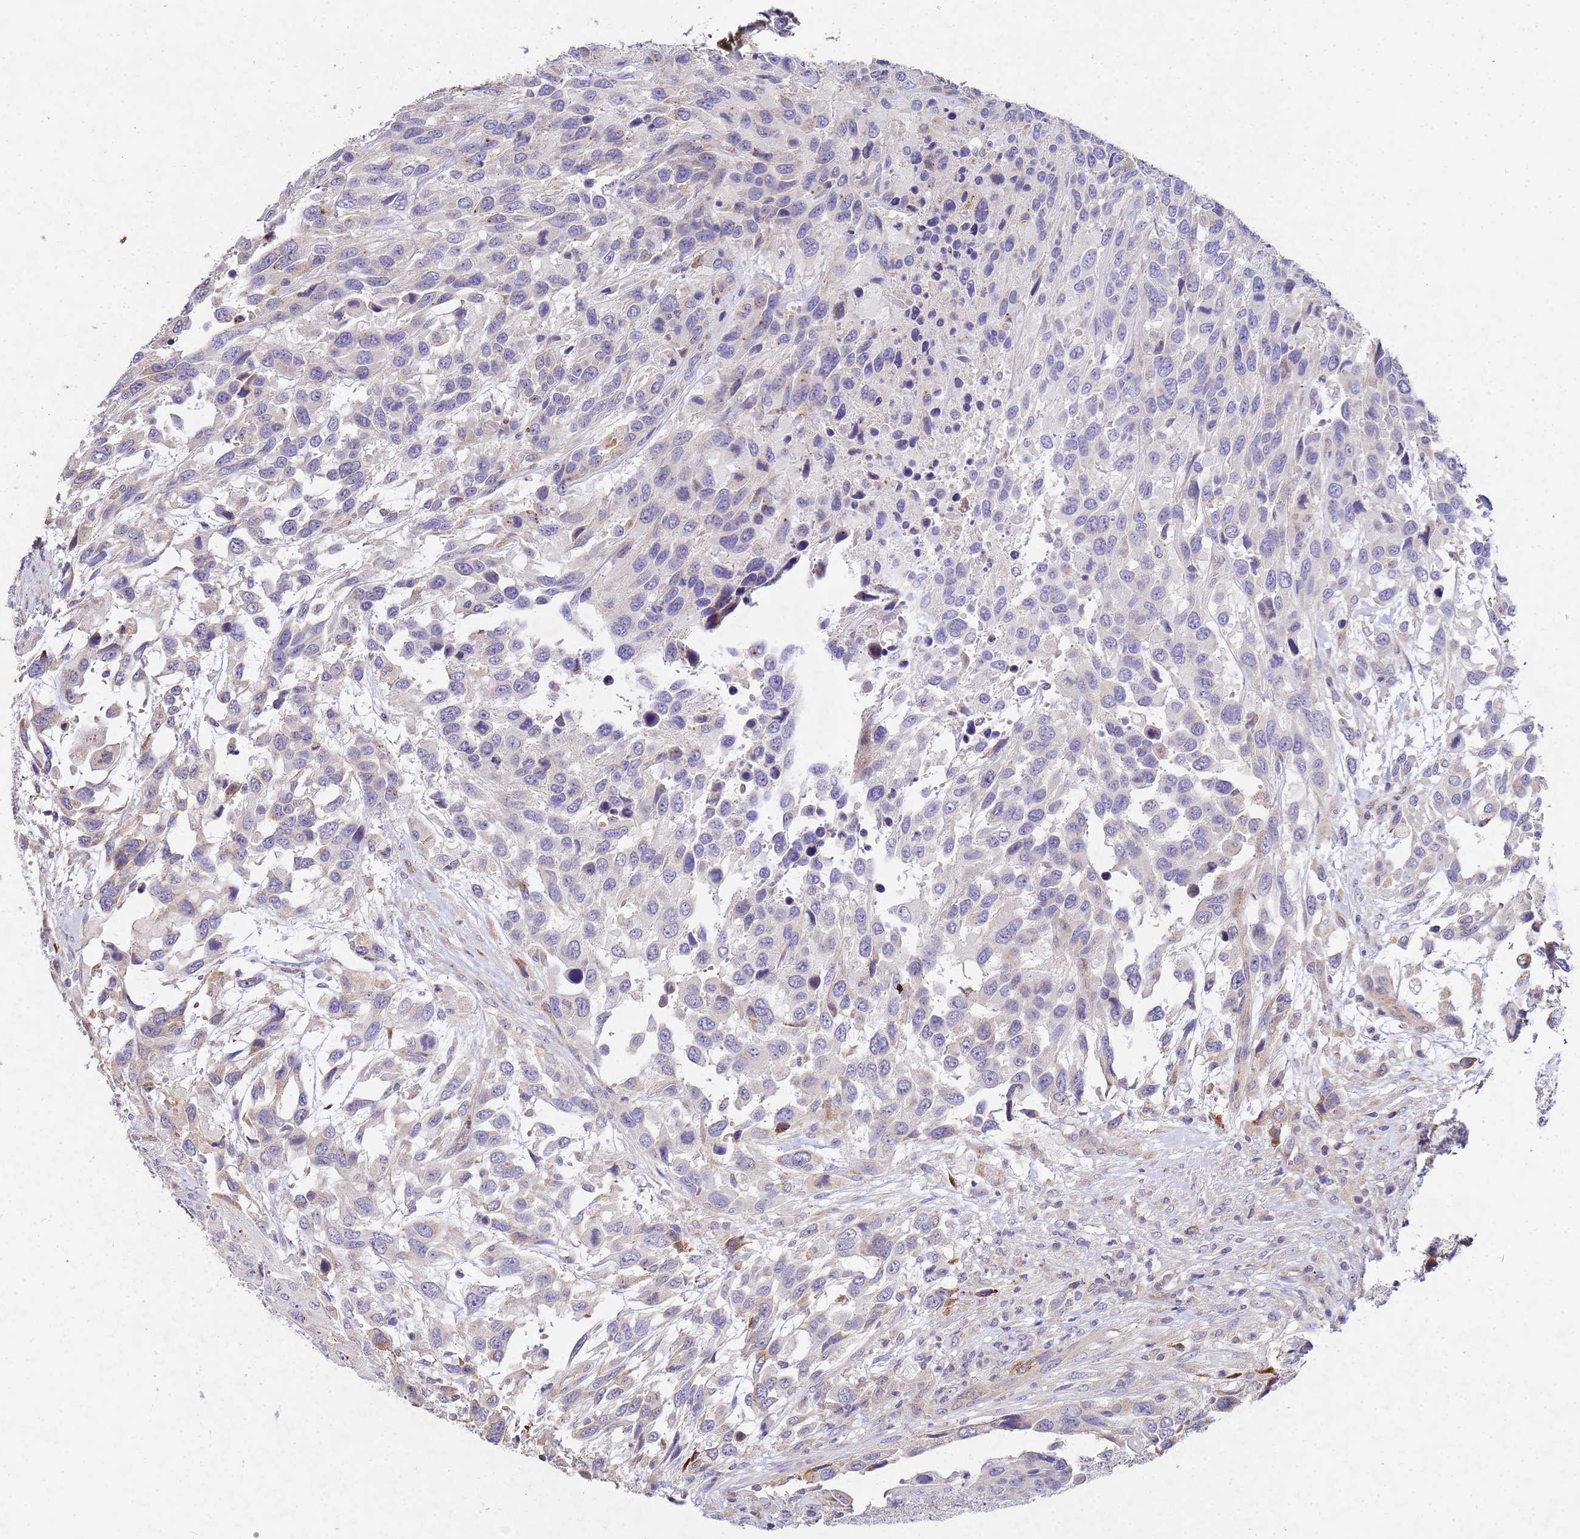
{"staining": {"intensity": "moderate", "quantity": "<25%", "location": "cytoplasmic/membranous"}, "tissue": "urothelial cancer", "cell_type": "Tumor cells", "image_type": "cancer", "snomed": [{"axis": "morphology", "description": "Urothelial carcinoma, High grade"}, {"axis": "topography", "description": "Urinary bladder"}], "caption": "Brown immunohistochemical staining in human high-grade urothelial carcinoma displays moderate cytoplasmic/membranous expression in about <25% of tumor cells.", "gene": "CDC34", "patient": {"sex": "female", "age": 70}}